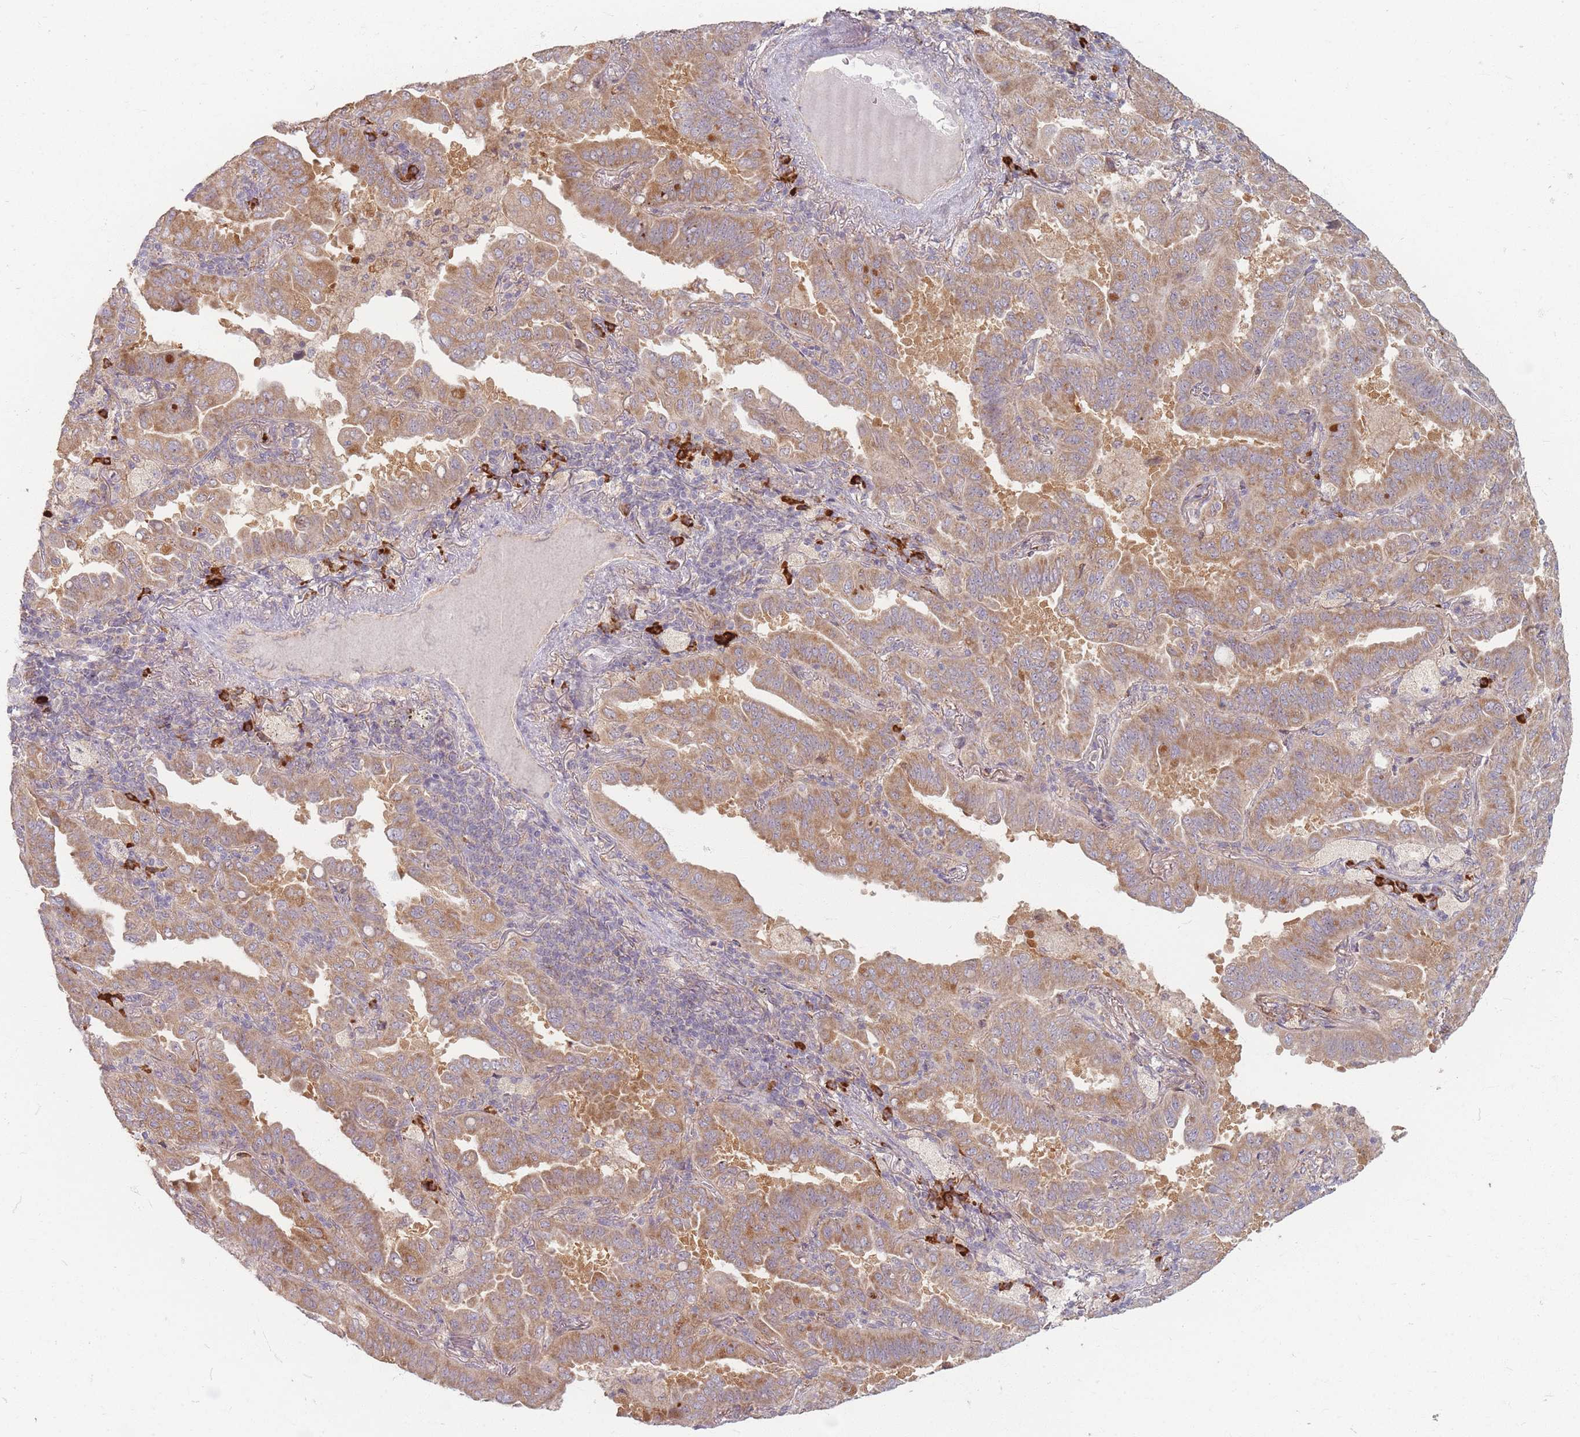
{"staining": {"intensity": "moderate", "quantity": ">75%", "location": "cytoplasmic/membranous"}, "tissue": "lung cancer", "cell_type": "Tumor cells", "image_type": "cancer", "snomed": [{"axis": "morphology", "description": "Adenocarcinoma, NOS"}, {"axis": "topography", "description": "Lung"}], "caption": "Moderate cytoplasmic/membranous expression for a protein is appreciated in about >75% of tumor cells of adenocarcinoma (lung) using IHC.", "gene": "SMIM14", "patient": {"sex": "male", "age": 64}}